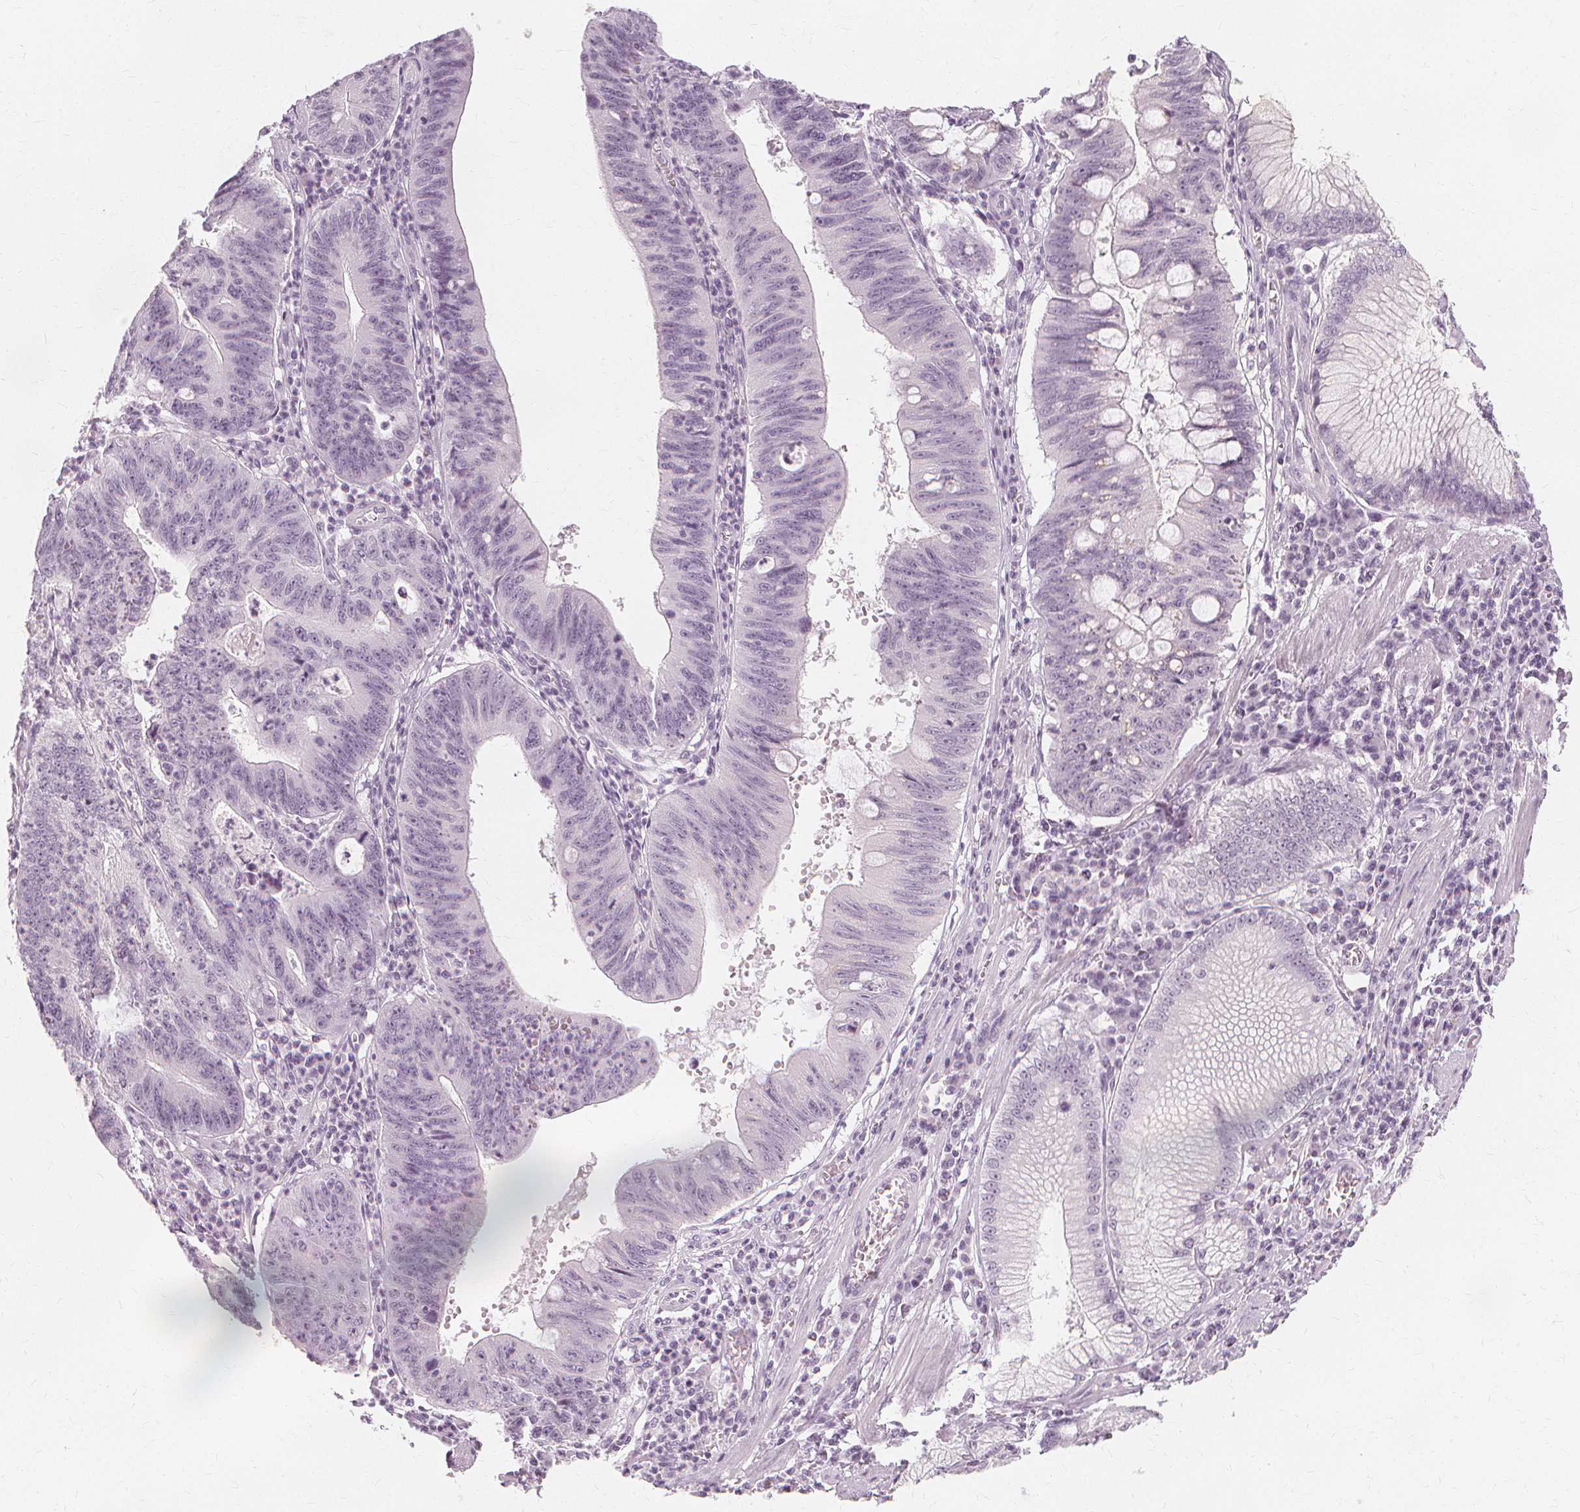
{"staining": {"intensity": "negative", "quantity": "none", "location": "none"}, "tissue": "stomach cancer", "cell_type": "Tumor cells", "image_type": "cancer", "snomed": [{"axis": "morphology", "description": "Adenocarcinoma, NOS"}, {"axis": "topography", "description": "Stomach"}], "caption": "High power microscopy image of an immunohistochemistry (IHC) photomicrograph of adenocarcinoma (stomach), revealing no significant positivity in tumor cells.", "gene": "NXPE1", "patient": {"sex": "male", "age": 59}}